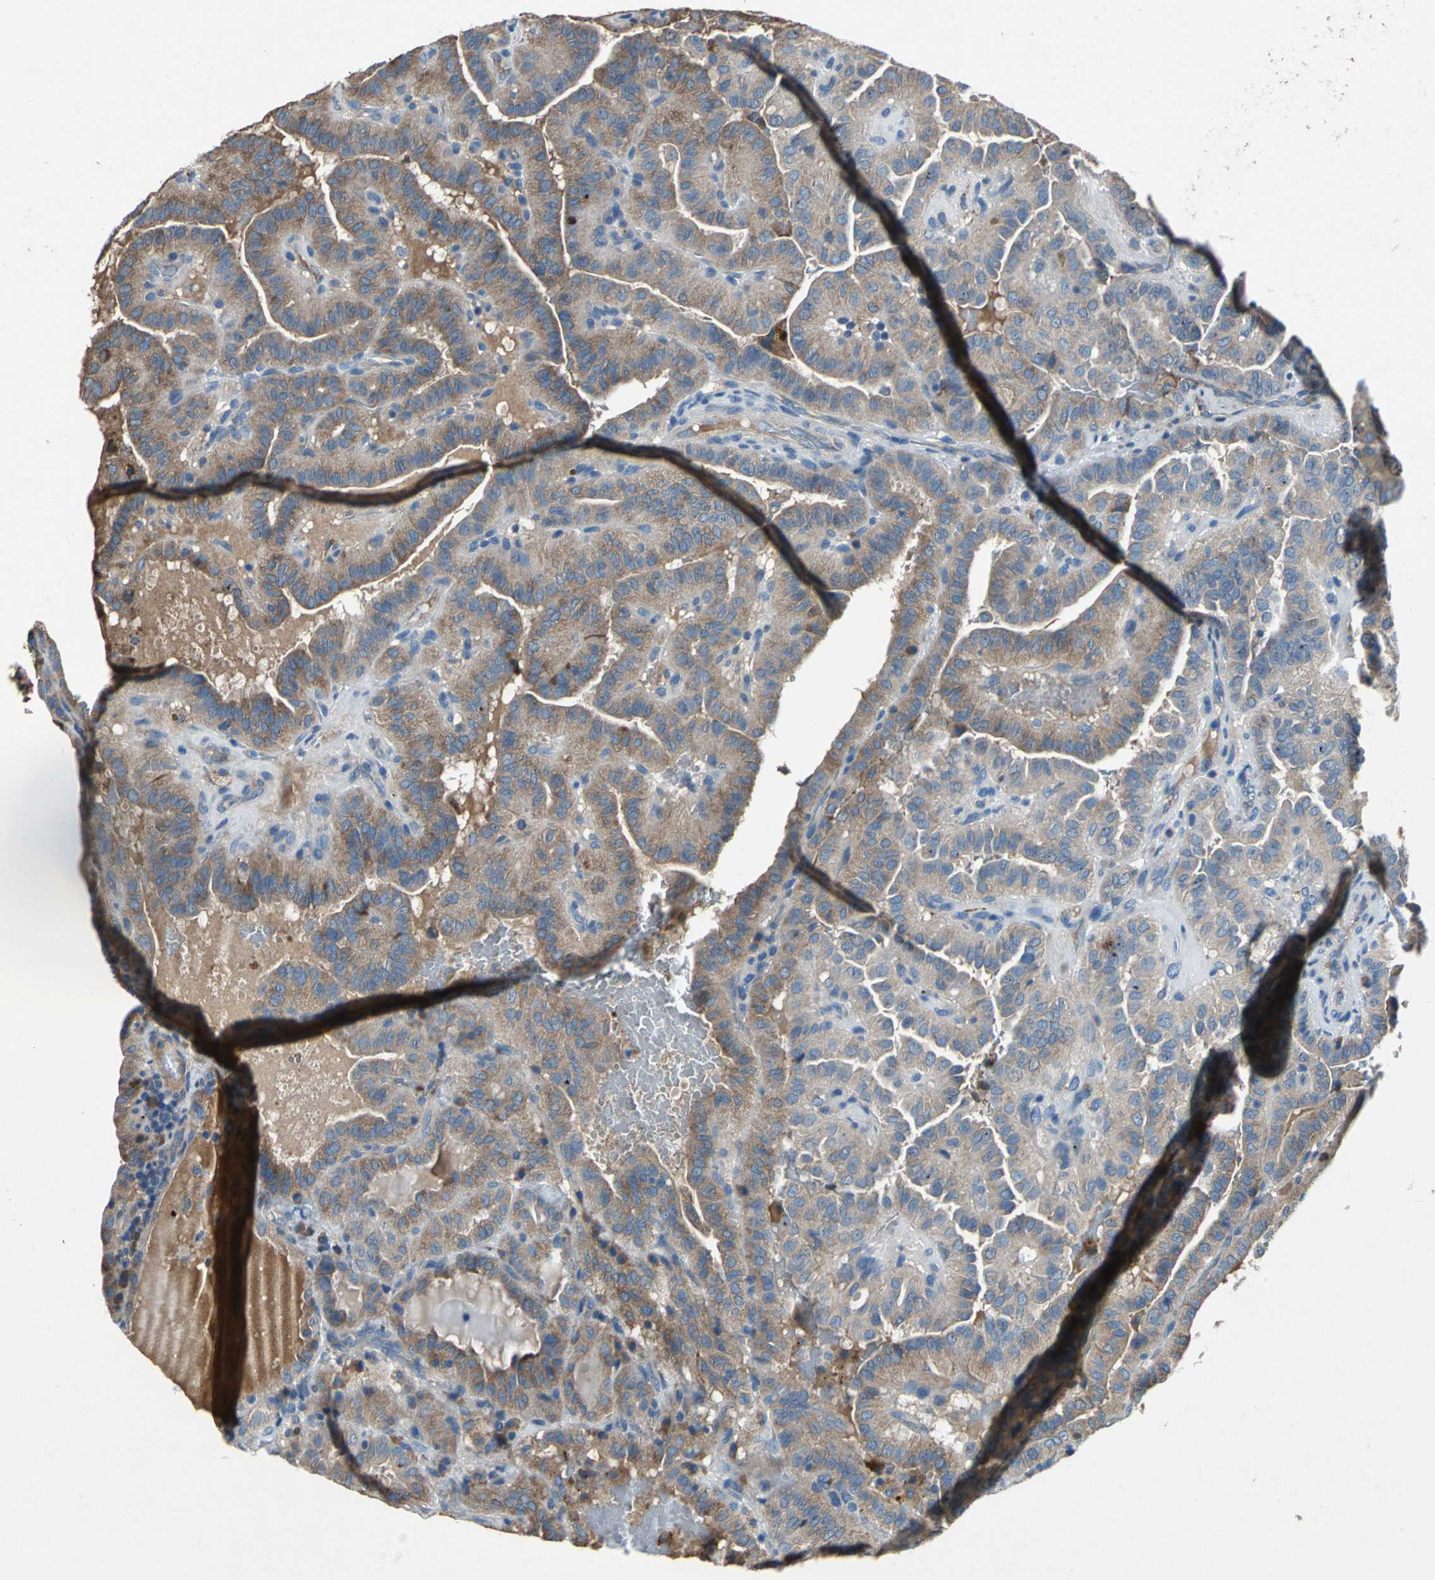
{"staining": {"intensity": "moderate", "quantity": ">75%", "location": "cytoplasmic/membranous"}, "tissue": "thyroid cancer", "cell_type": "Tumor cells", "image_type": "cancer", "snomed": [{"axis": "morphology", "description": "Papillary adenocarcinoma, NOS"}, {"axis": "topography", "description": "Thyroid gland"}], "caption": "Immunohistochemistry histopathology image of thyroid cancer stained for a protein (brown), which exhibits medium levels of moderate cytoplasmic/membranous staining in about >75% of tumor cells.", "gene": "HEPH", "patient": {"sex": "male", "age": 77}}